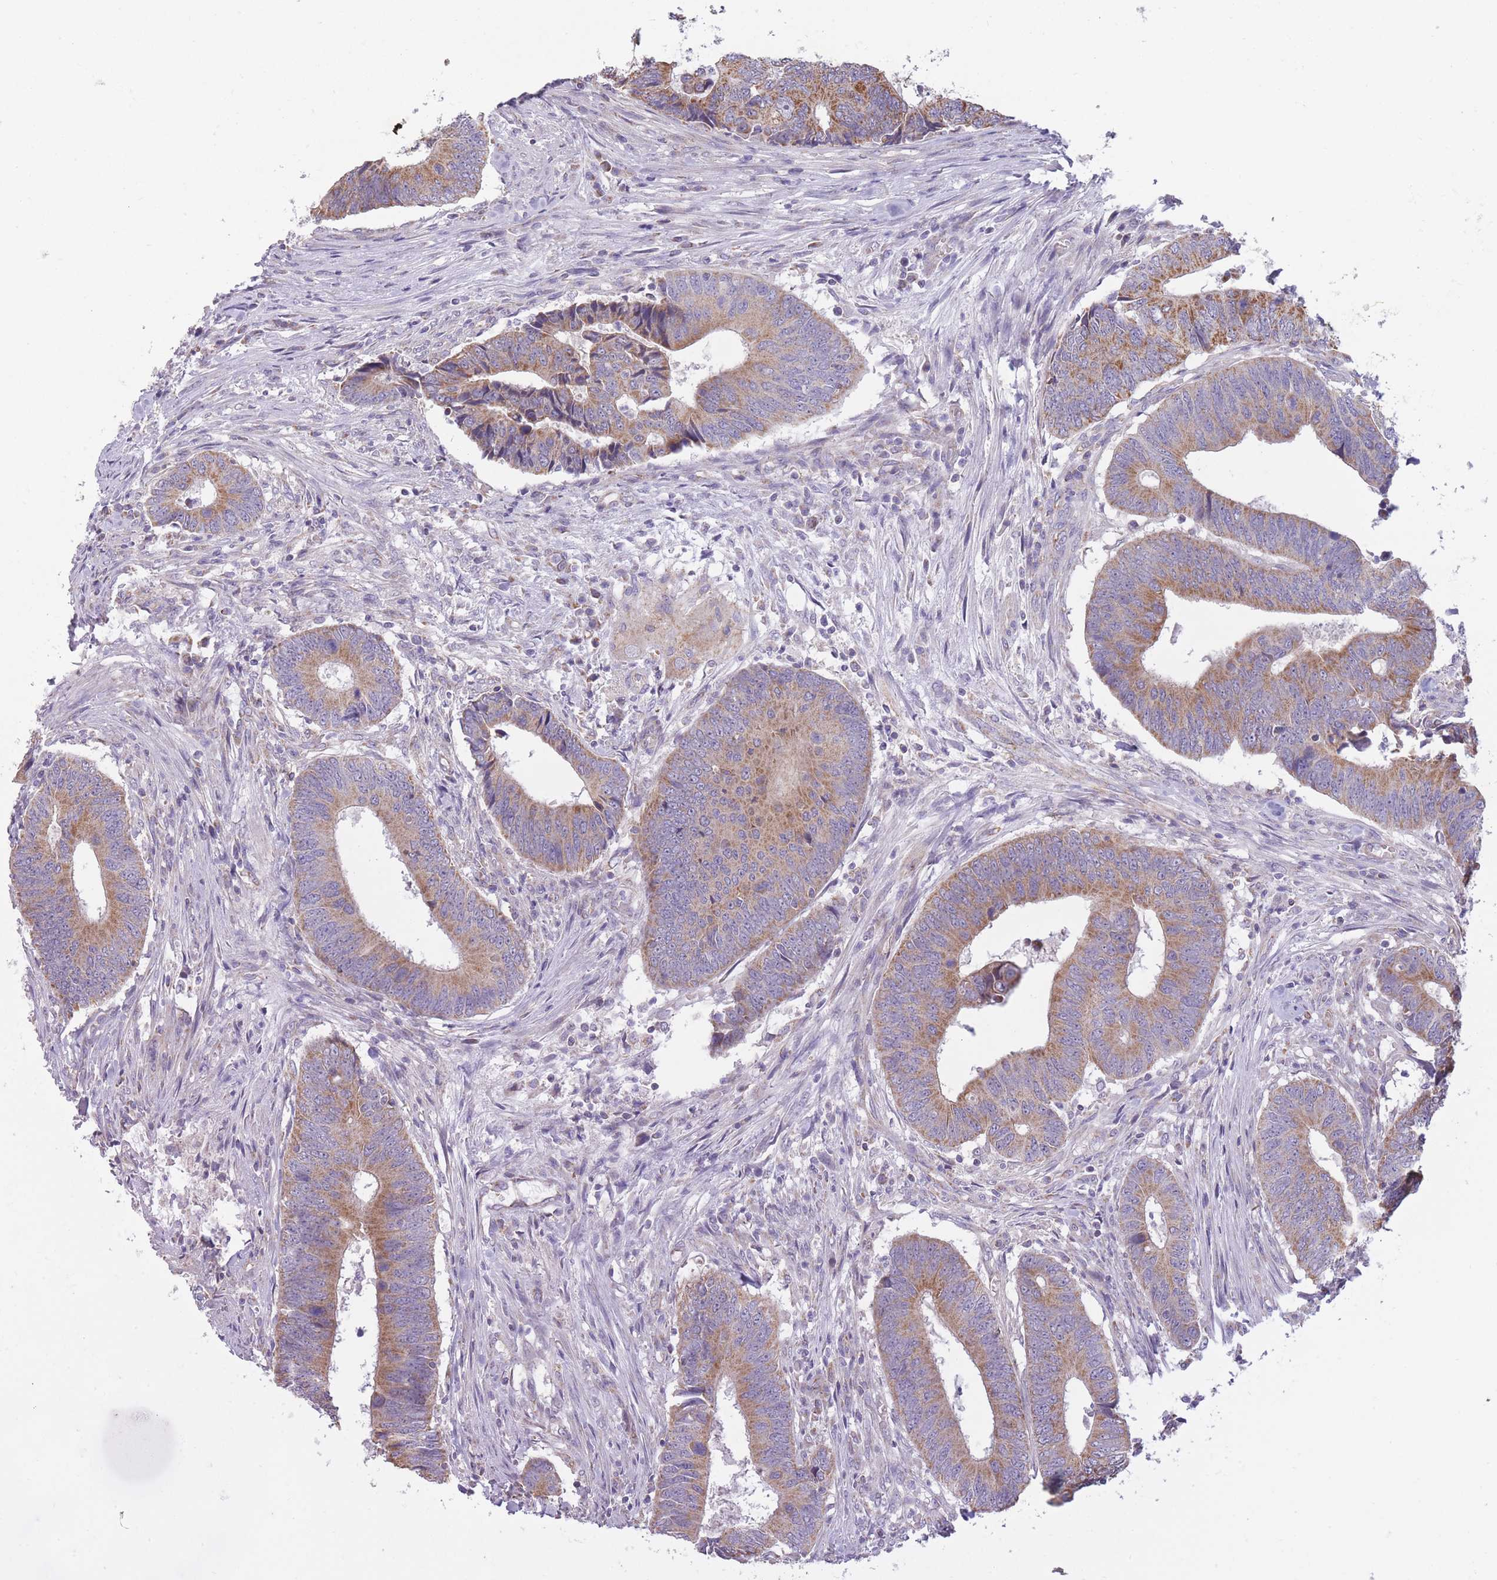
{"staining": {"intensity": "moderate", "quantity": ">75%", "location": "cytoplasmic/membranous"}, "tissue": "colorectal cancer", "cell_type": "Tumor cells", "image_type": "cancer", "snomed": [{"axis": "morphology", "description": "Adenocarcinoma, NOS"}, {"axis": "topography", "description": "Colon"}], "caption": "Moderate cytoplasmic/membranous protein positivity is seen in about >75% of tumor cells in colorectal adenocarcinoma.", "gene": "MRPS18C", "patient": {"sex": "male", "age": 87}}